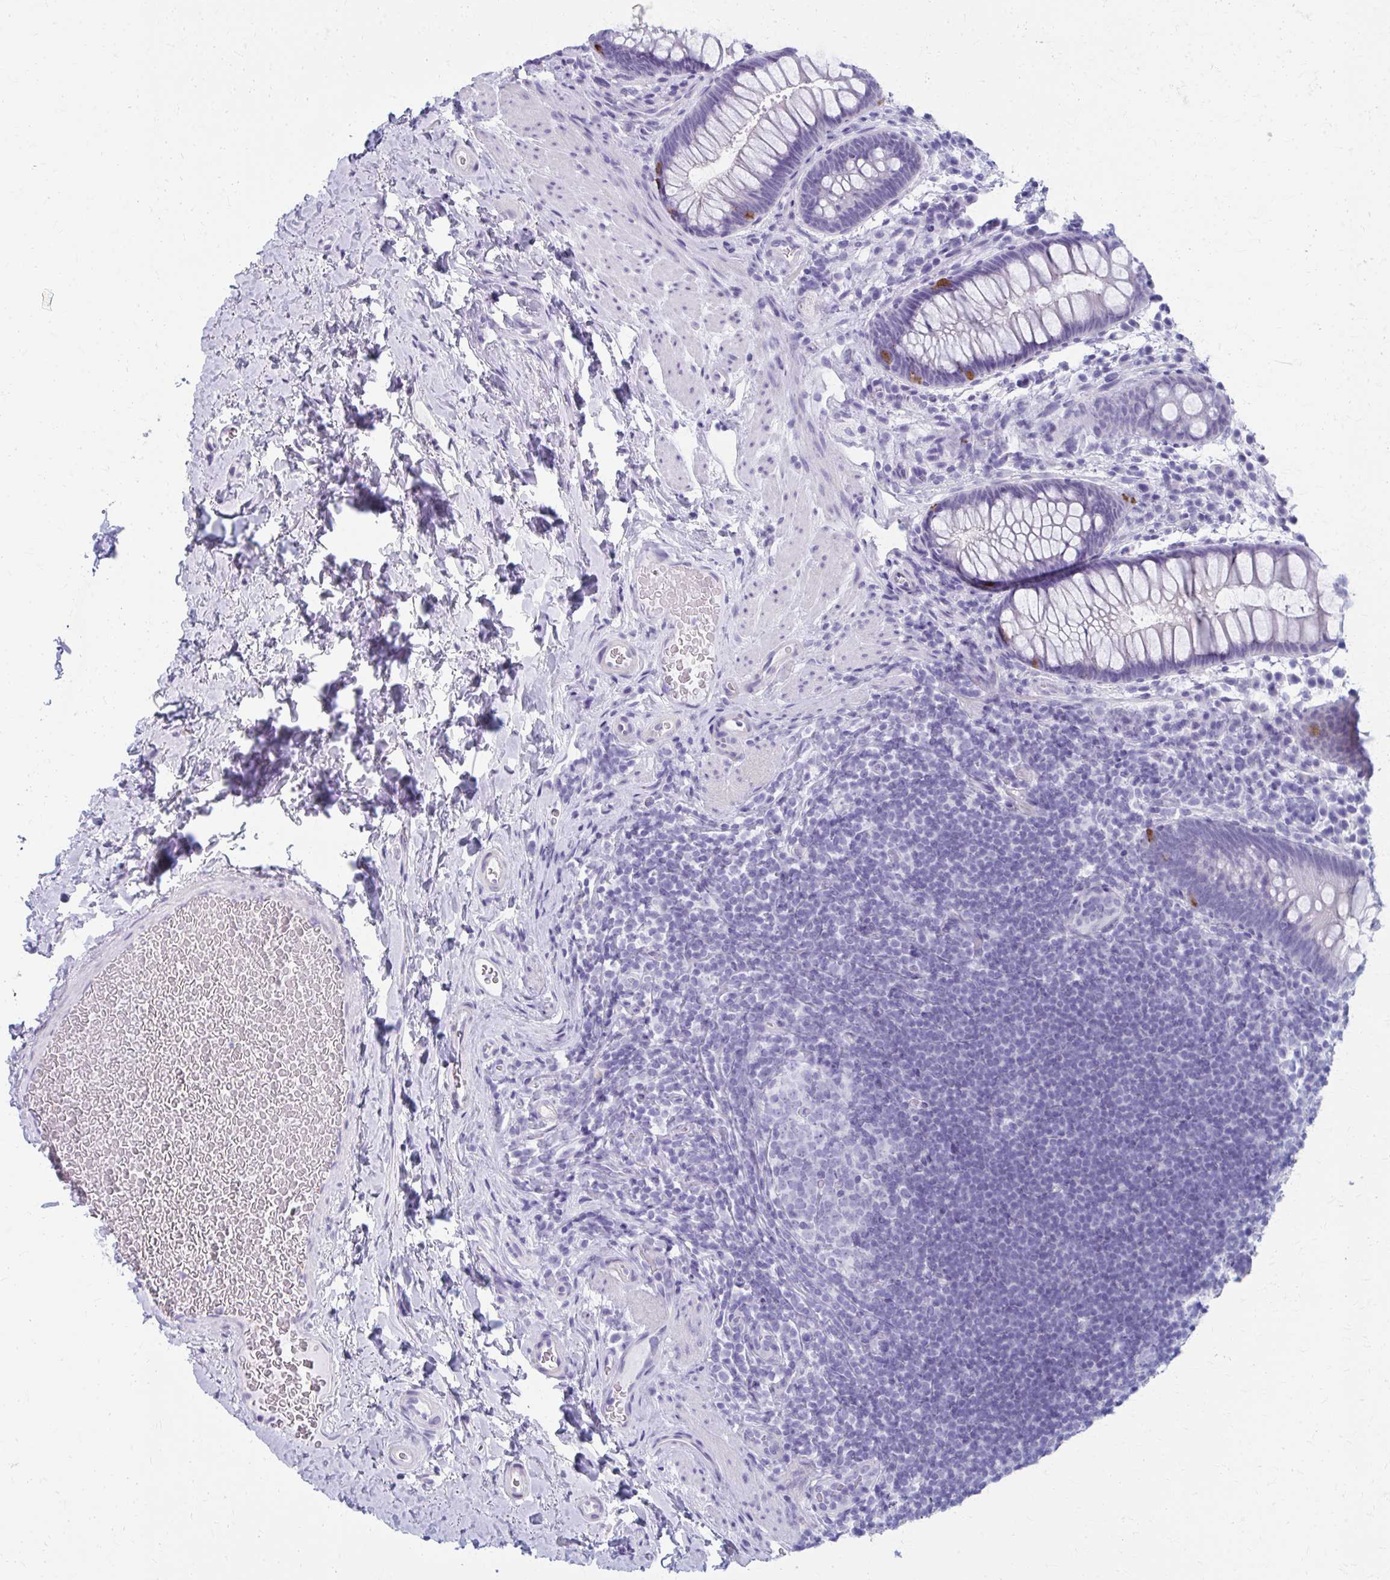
{"staining": {"intensity": "strong", "quantity": "<25%", "location": "cytoplasmic/membranous"}, "tissue": "rectum", "cell_type": "Glandular cells", "image_type": "normal", "snomed": [{"axis": "morphology", "description": "Normal tissue, NOS"}, {"axis": "topography", "description": "Rectum"}], "caption": "Immunohistochemistry (IHC) image of unremarkable rectum: rectum stained using immunohistochemistry exhibits medium levels of strong protein expression localized specifically in the cytoplasmic/membranous of glandular cells, appearing as a cytoplasmic/membranous brown color.", "gene": "MPLKIP", "patient": {"sex": "female", "age": 69}}